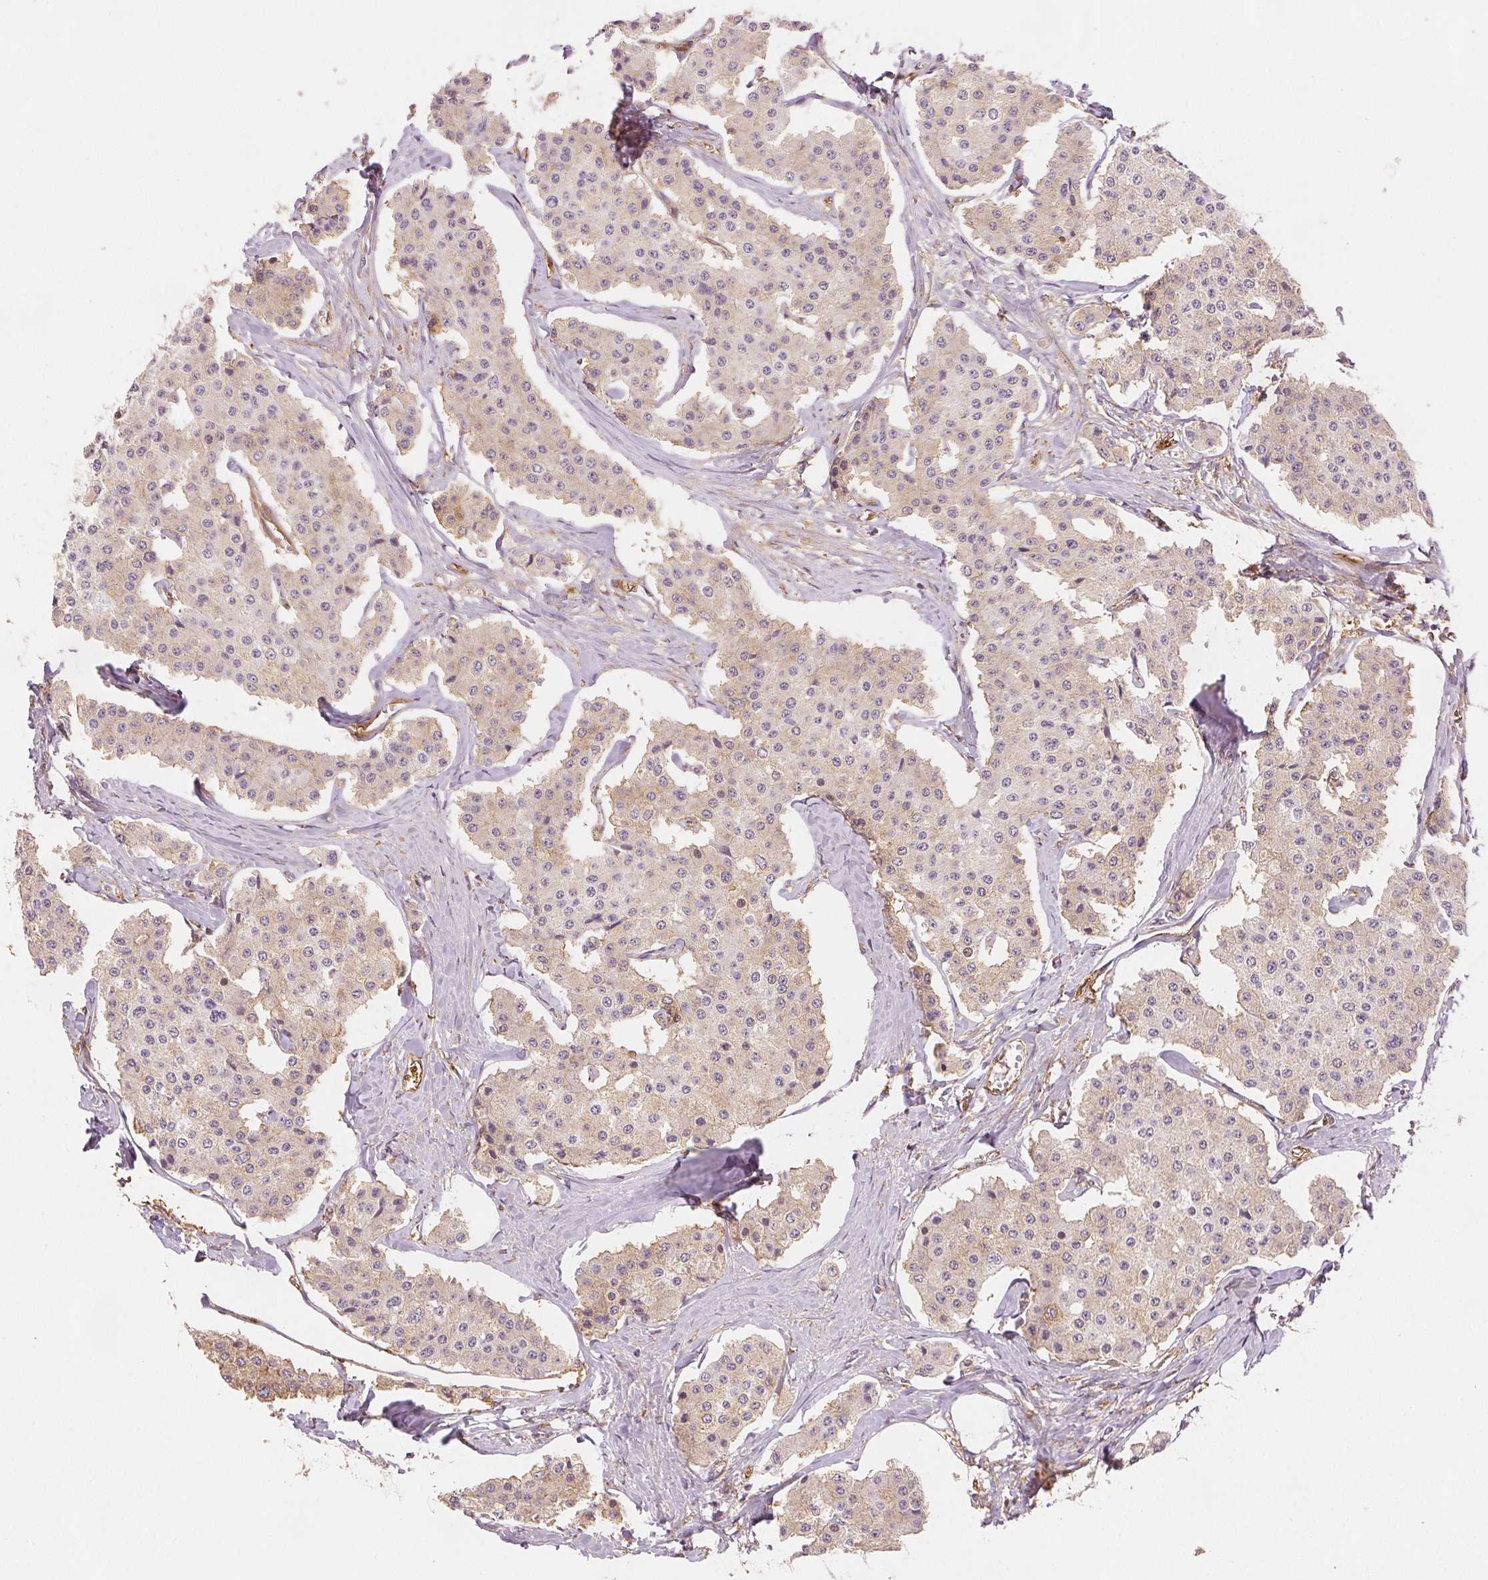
{"staining": {"intensity": "weak", "quantity": "25%-75%", "location": "cytoplasmic/membranous"}, "tissue": "carcinoid", "cell_type": "Tumor cells", "image_type": "cancer", "snomed": [{"axis": "morphology", "description": "Carcinoid, malignant, NOS"}, {"axis": "topography", "description": "Small intestine"}], "caption": "Immunohistochemical staining of human carcinoid displays low levels of weak cytoplasmic/membranous expression in about 25%-75% of tumor cells.", "gene": "DIAPH2", "patient": {"sex": "female", "age": 65}}